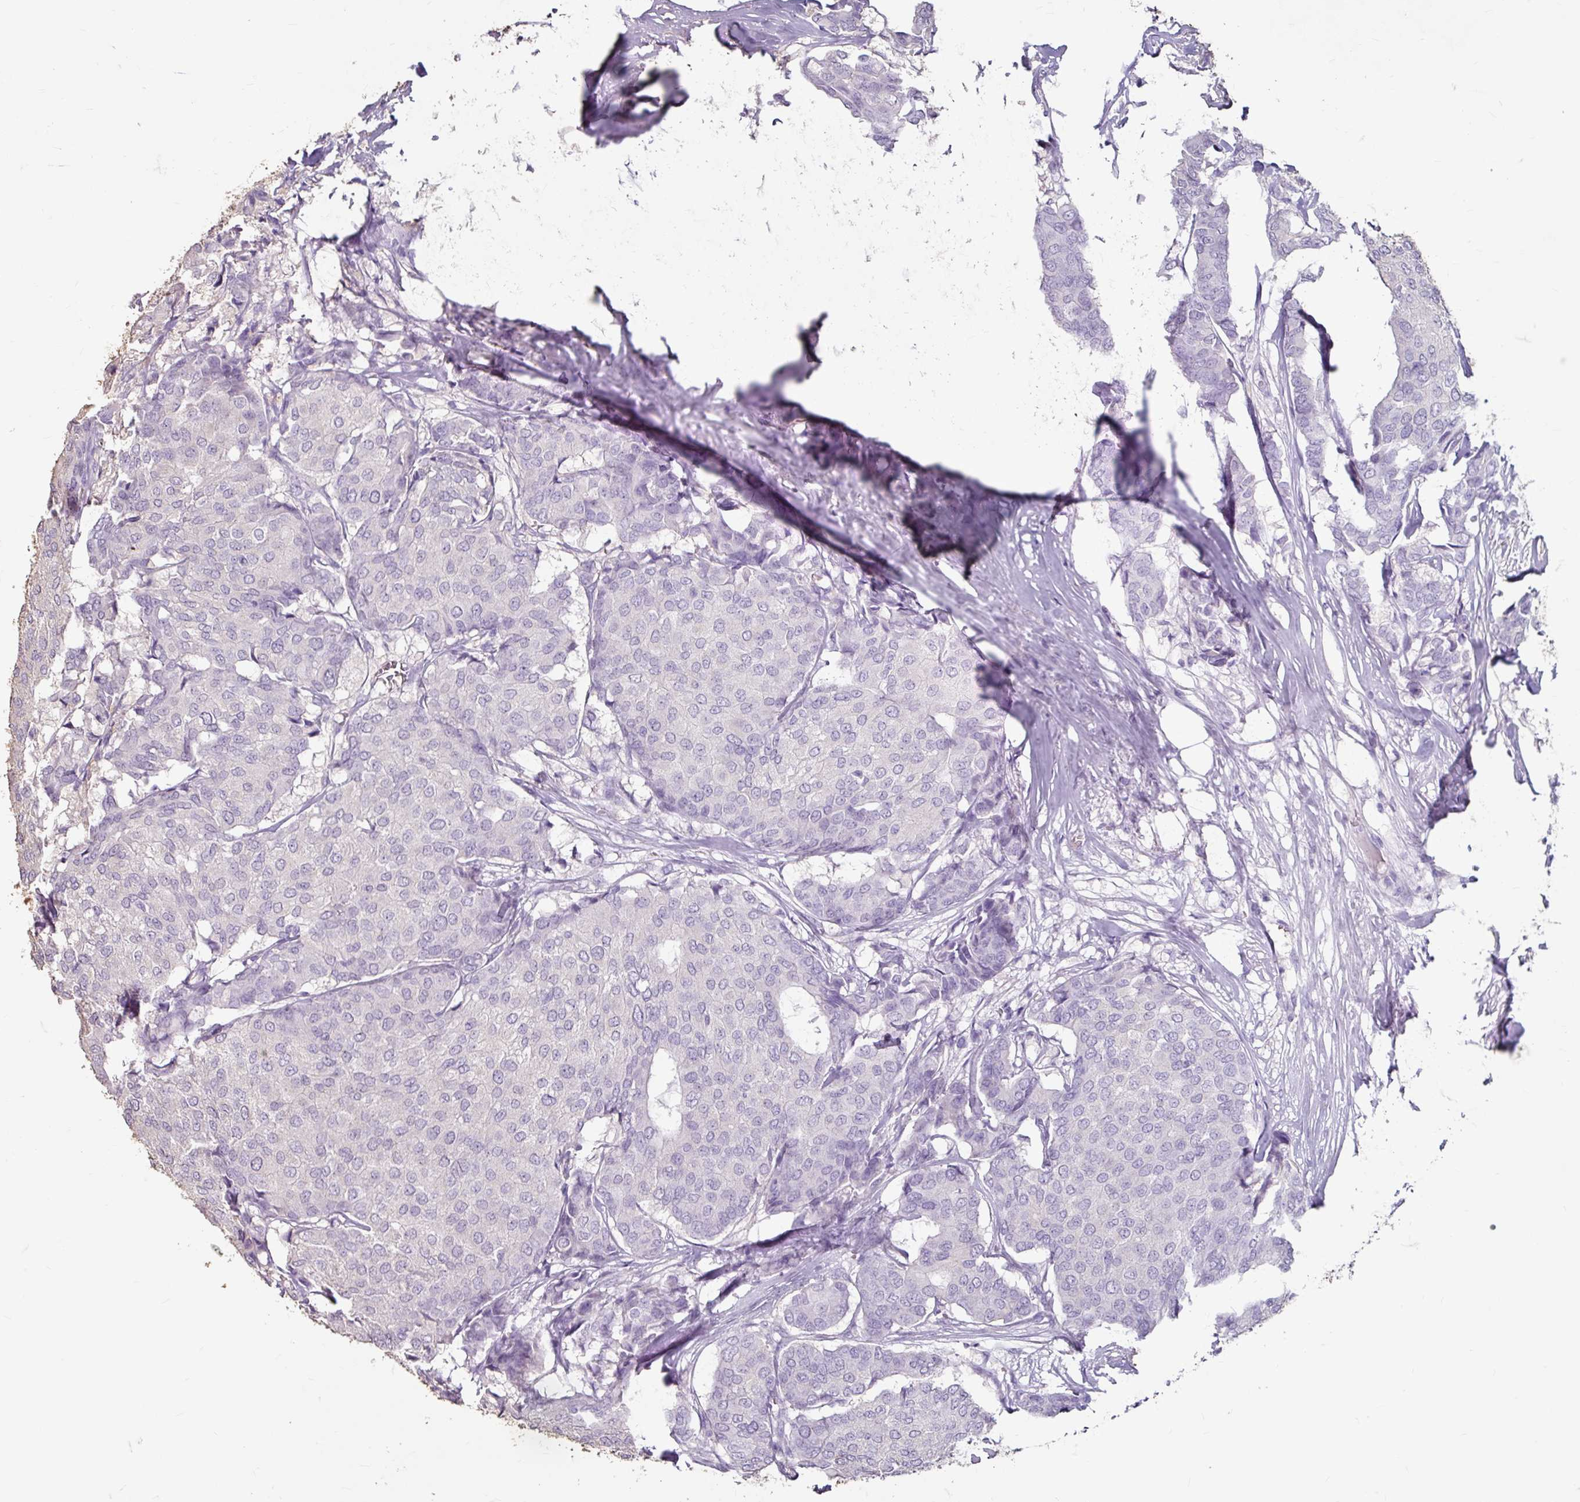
{"staining": {"intensity": "negative", "quantity": "none", "location": "none"}, "tissue": "breast cancer", "cell_type": "Tumor cells", "image_type": "cancer", "snomed": [{"axis": "morphology", "description": "Duct carcinoma"}, {"axis": "topography", "description": "Breast"}], "caption": "Photomicrograph shows no protein positivity in tumor cells of intraductal carcinoma (breast) tissue. (Brightfield microscopy of DAB (3,3'-diaminobenzidine) IHC at high magnification).", "gene": "ANKRD1", "patient": {"sex": "female", "age": 75}}